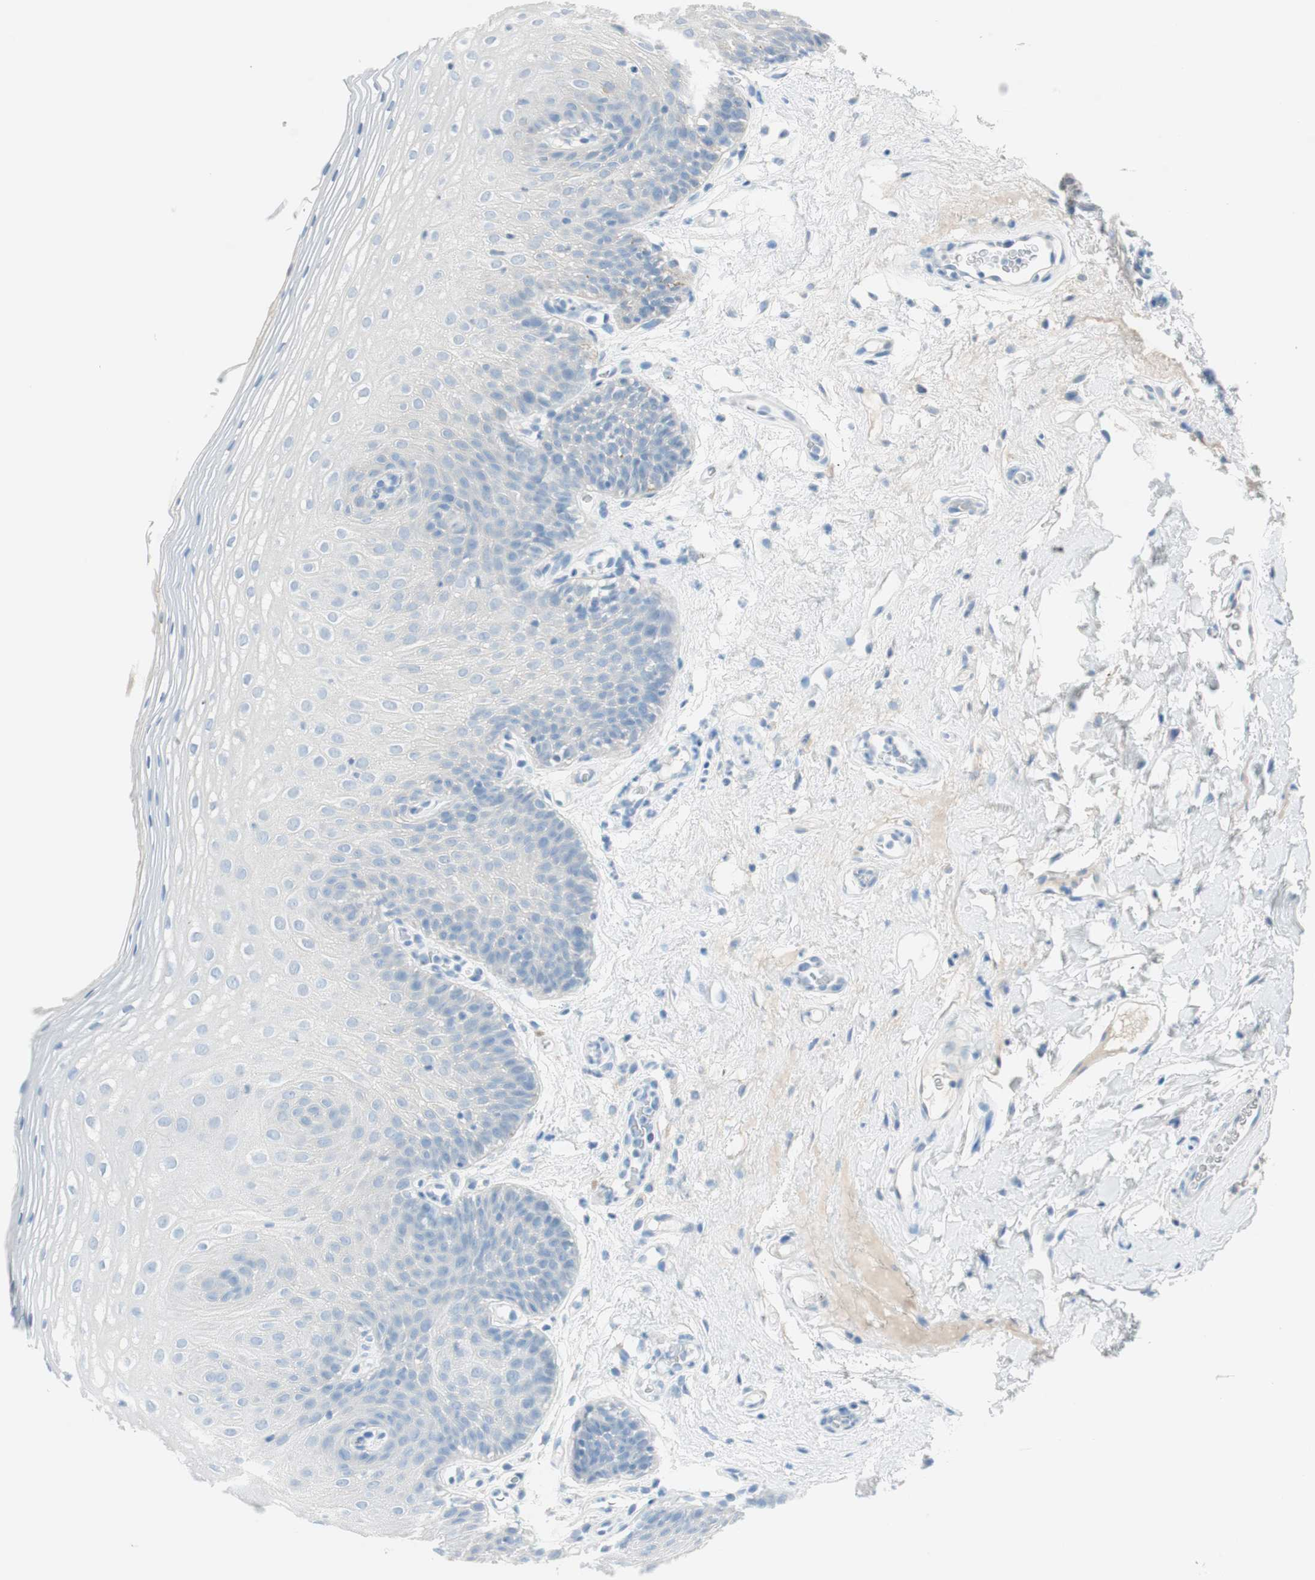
{"staining": {"intensity": "negative", "quantity": "none", "location": "none"}, "tissue": "oral mucosa", "cell_type": "Squamous epithelial cells", "image_type": "normal", "snomed": [{"axis": "morphology", "description": "Normal tissue, NOS"}, {"axis": "morphology", "description": "Squamous cell carcinoma, NOS"}, {"axis": "topography", "description": "Skeletal muscle"}, {"axis": "topography", "description": "Oral tissue"}], "caption": "High power microscopy image of an IHC photomicrograph of normal oral mucosa, revealing no significant positivity in squamous epithelial cells.", "gene": "TNFRSF13C", "patient": {"sex": "male", "age": 71}}